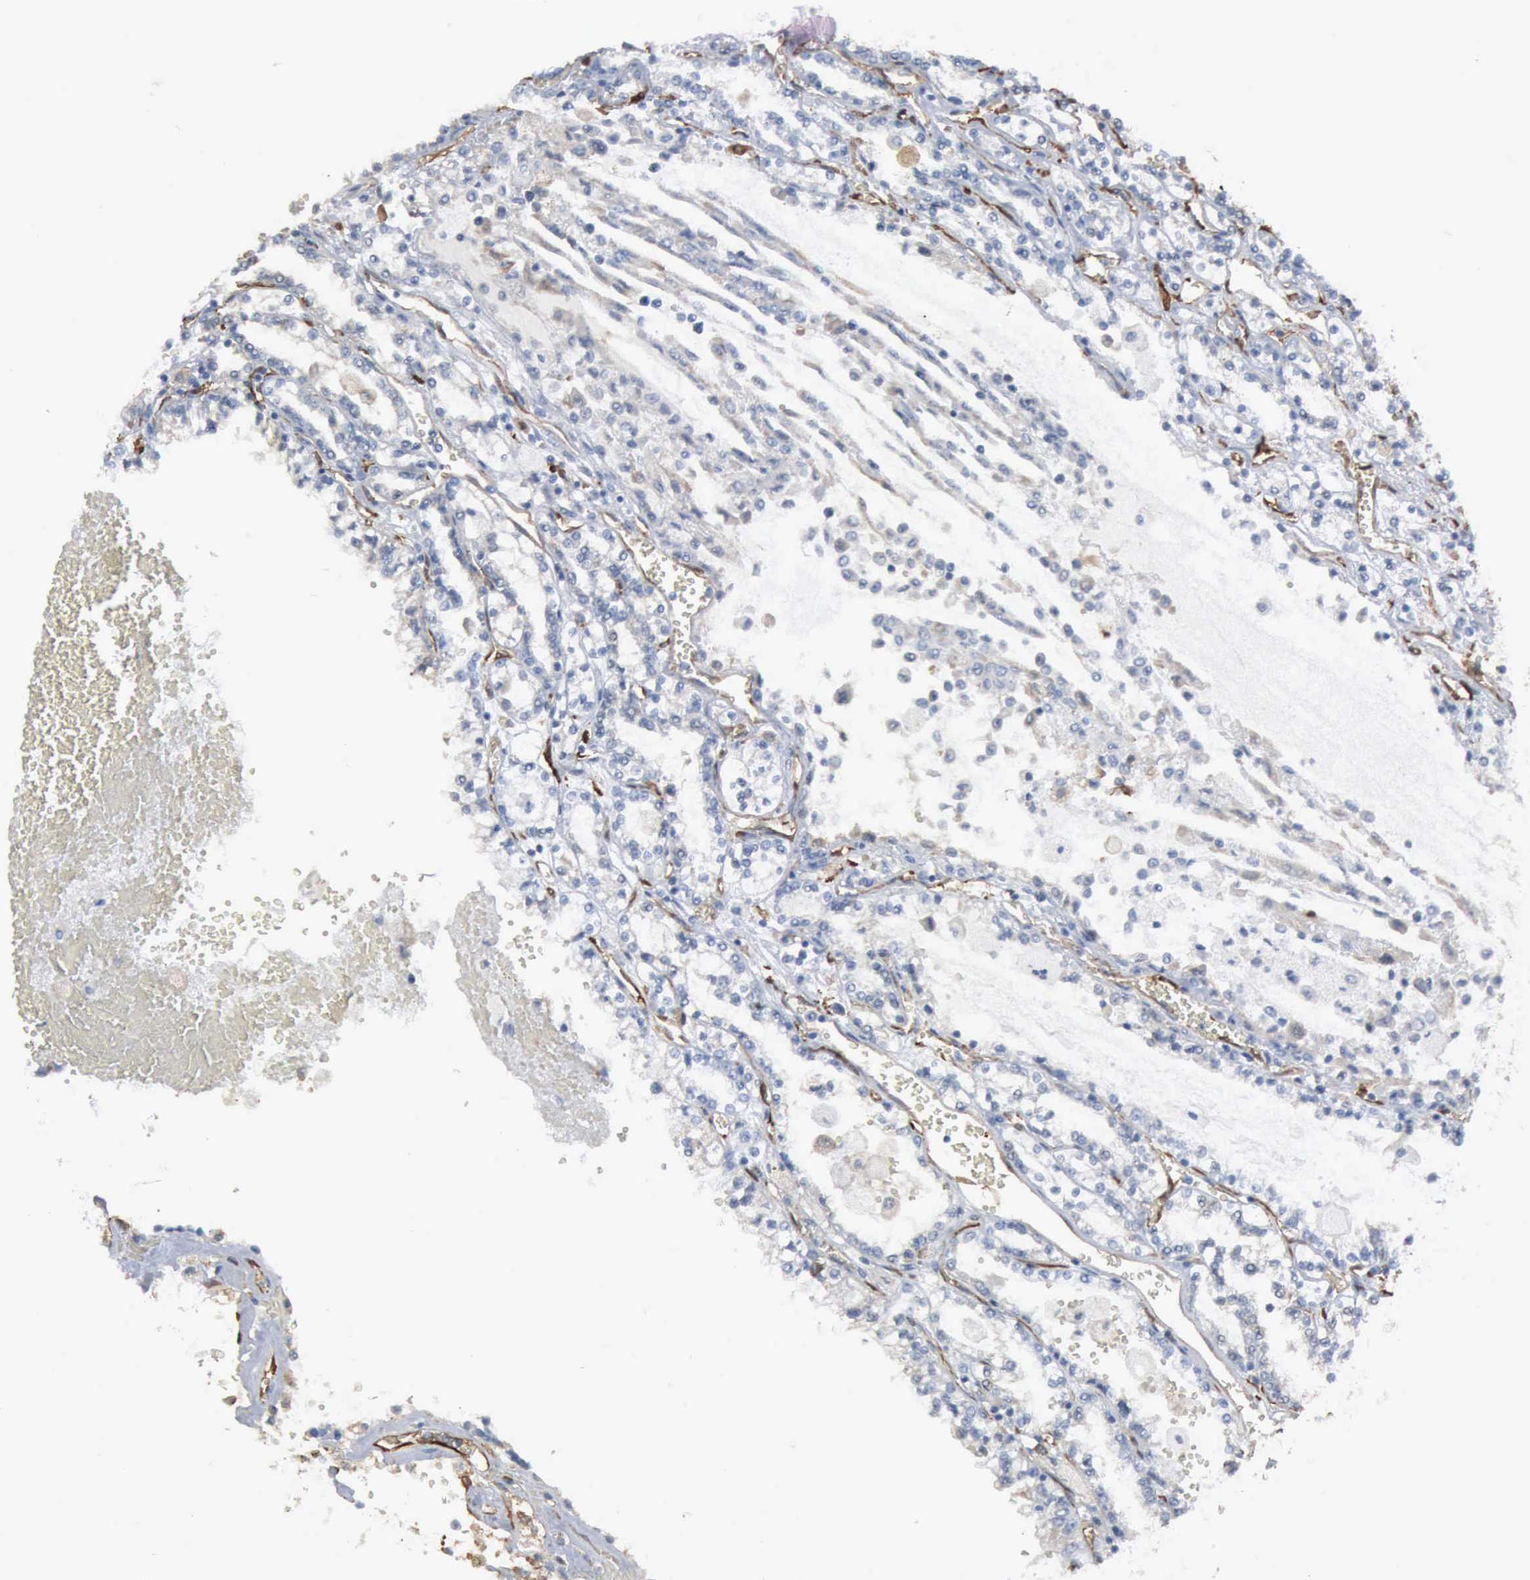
{"staining": {"intensity": "negative", "quantity": "none", "location": "none"}, "tissue": "renal cancer", "cell_type": "Tumor cells", "image_type": "cancer", "snomed": [{"axis": "morphology", "description": "Adenocarcinoma, NOS"}, {"axis": "topography", "description": "Kidney"}], "caption": "Image shows no significant protein staining in tumor cells of renal cancer.", "gene": "FSCN1", "patient": {"sex": "female", "age": 56}}